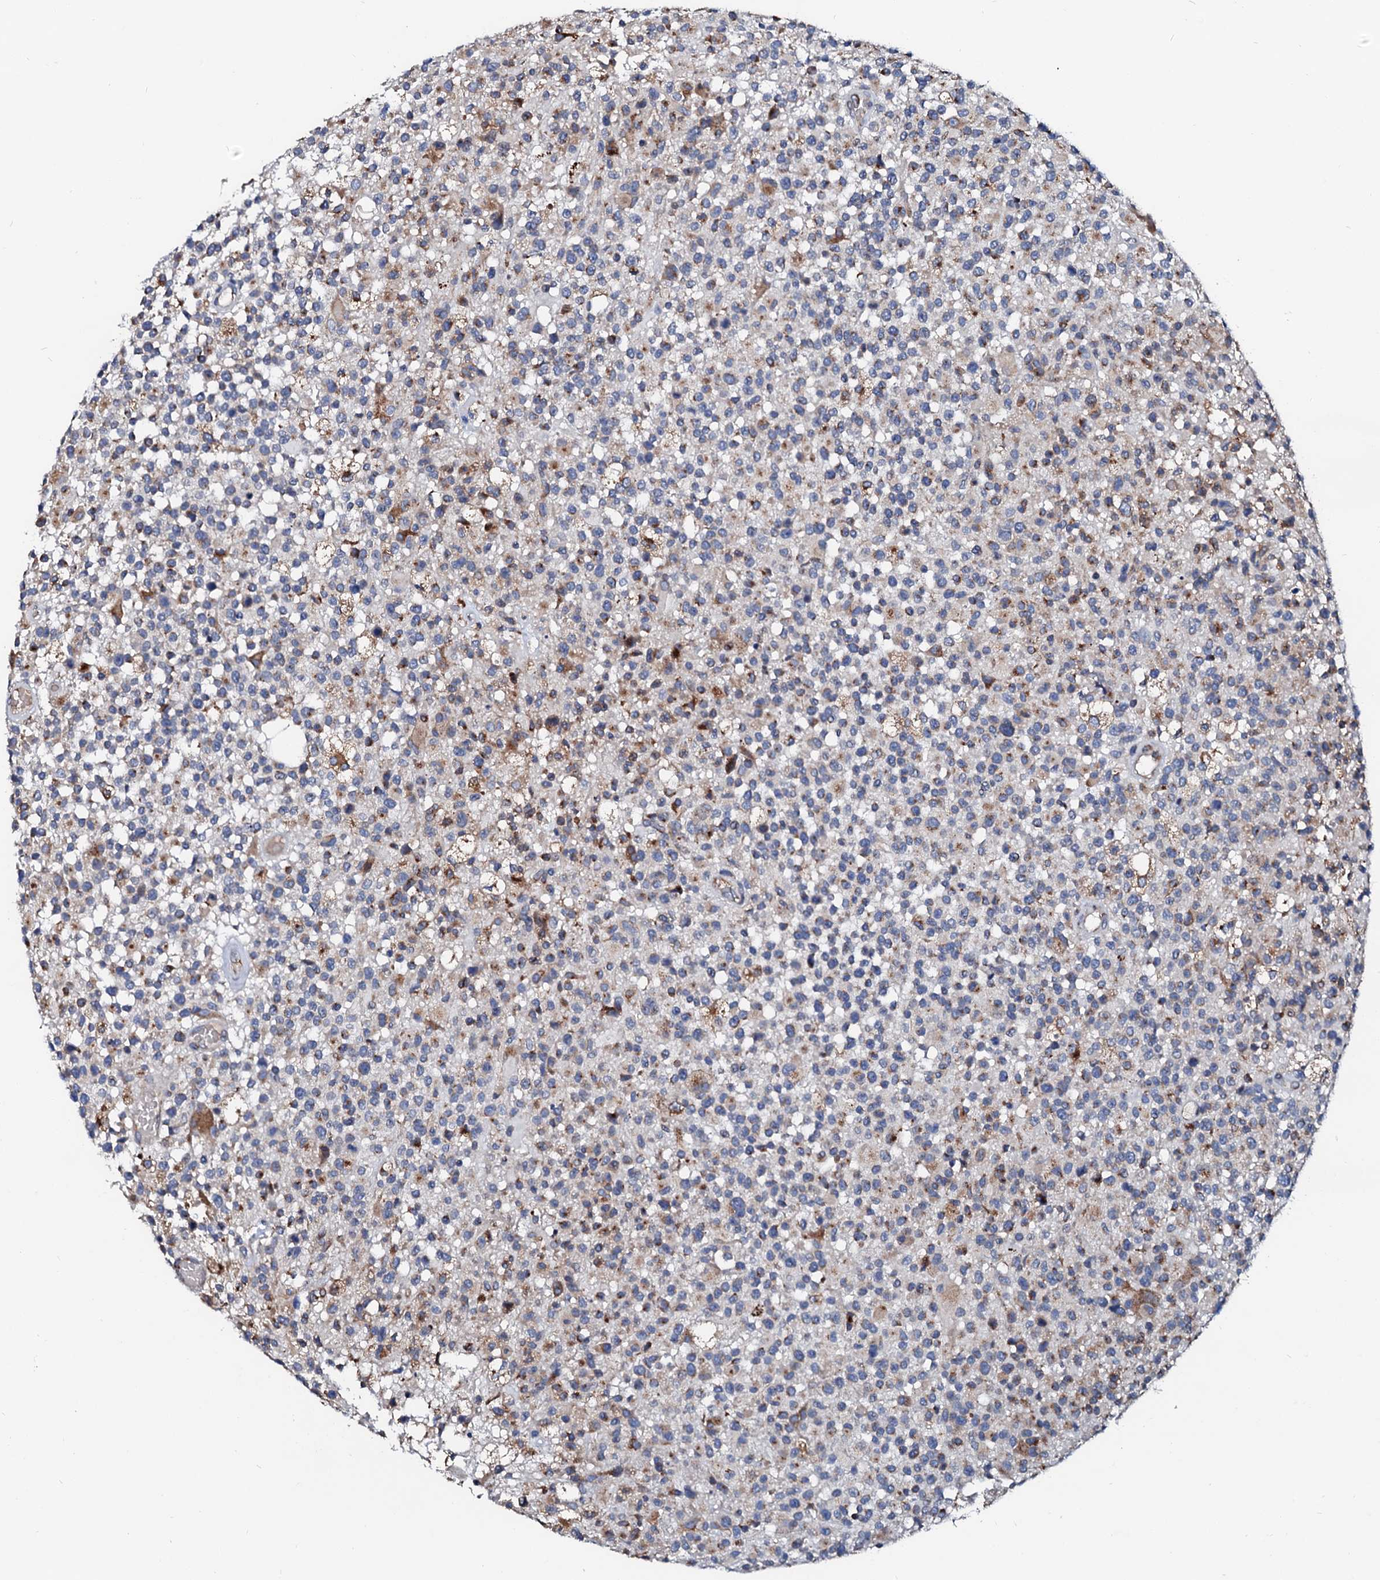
{"staining": {"intensity": "moderate", "quantity": "25%-75%", "location": "cytoplasmic/membranous"}, "tissue": "glioma", "cell_type": "Tumor cells", "image_type": "cancer", "snomed": [{"axis": "morphology", "description": "Glioma, malignant, High grade"}, {"axis": "morphology", "description": "Glioblastoma, NOS"}, {"axis": "topography", "description": "Brain"}], "caption": "Glioma stained for a protein (brown) demonstrates moderate cytoplasmic/membranous positive expression in approximately 25%-75% of tumor cells.", "gene": "LMAN1", "patient": {"sex": "male", "age": 60}}